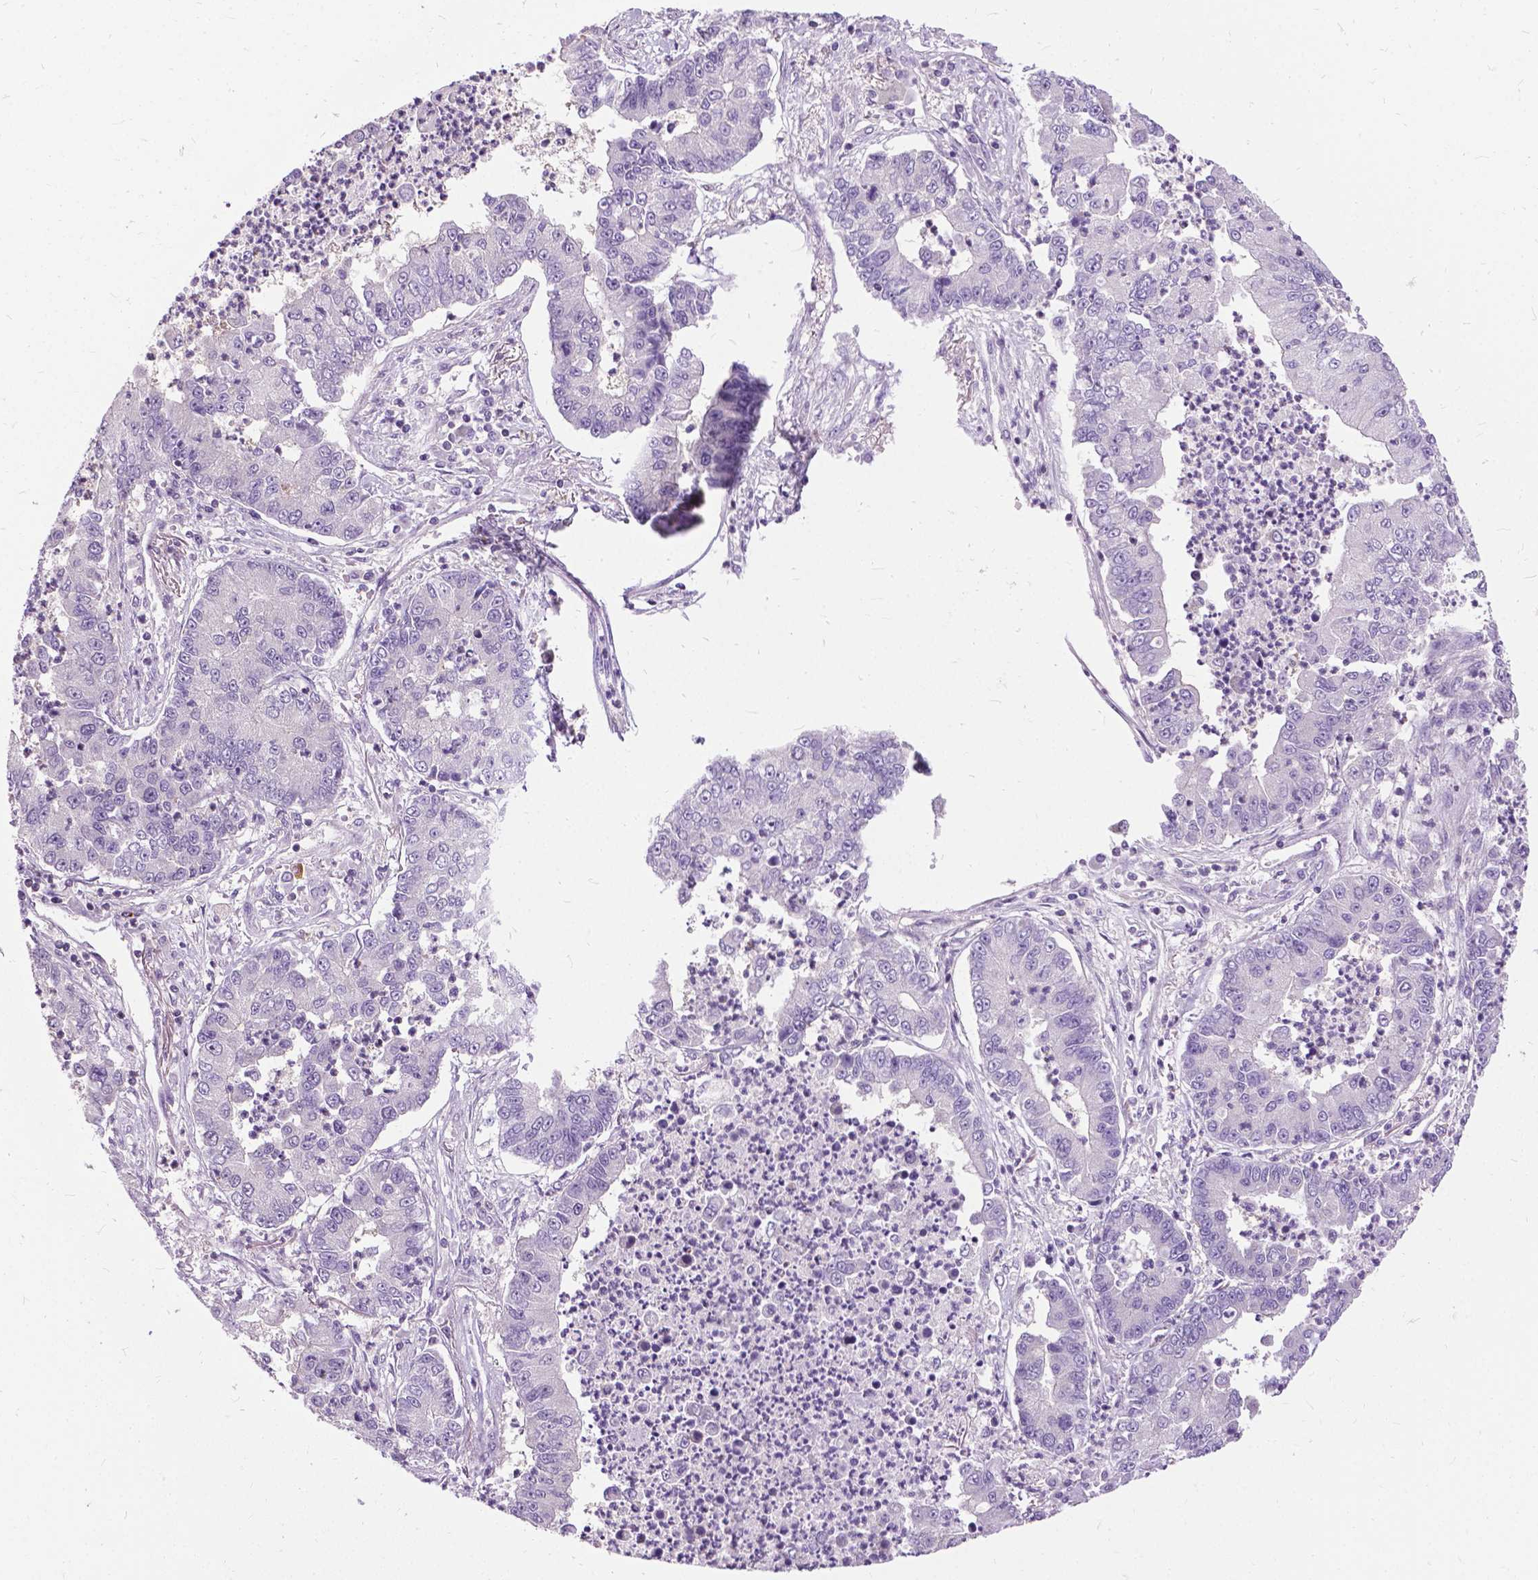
{"staining": {"intensity": "negative", "quantity": "none", "location": "none"}, "tissue": "lung cancer", "cell_type": "Tumor cells", "image_type": "cancer", "snomed": [{"axis": "morphology", "description": "Adenocarcinoma, NOS"}, {"axis": "topography", "description": "Lung"}], "caption": "Immunohistochemistry (IHC) of human lung adenocarcinoma demonstrates no positivity in tumor cells.", "gene": "JAK3", "patient": {"sex": "female", "age": 57}}